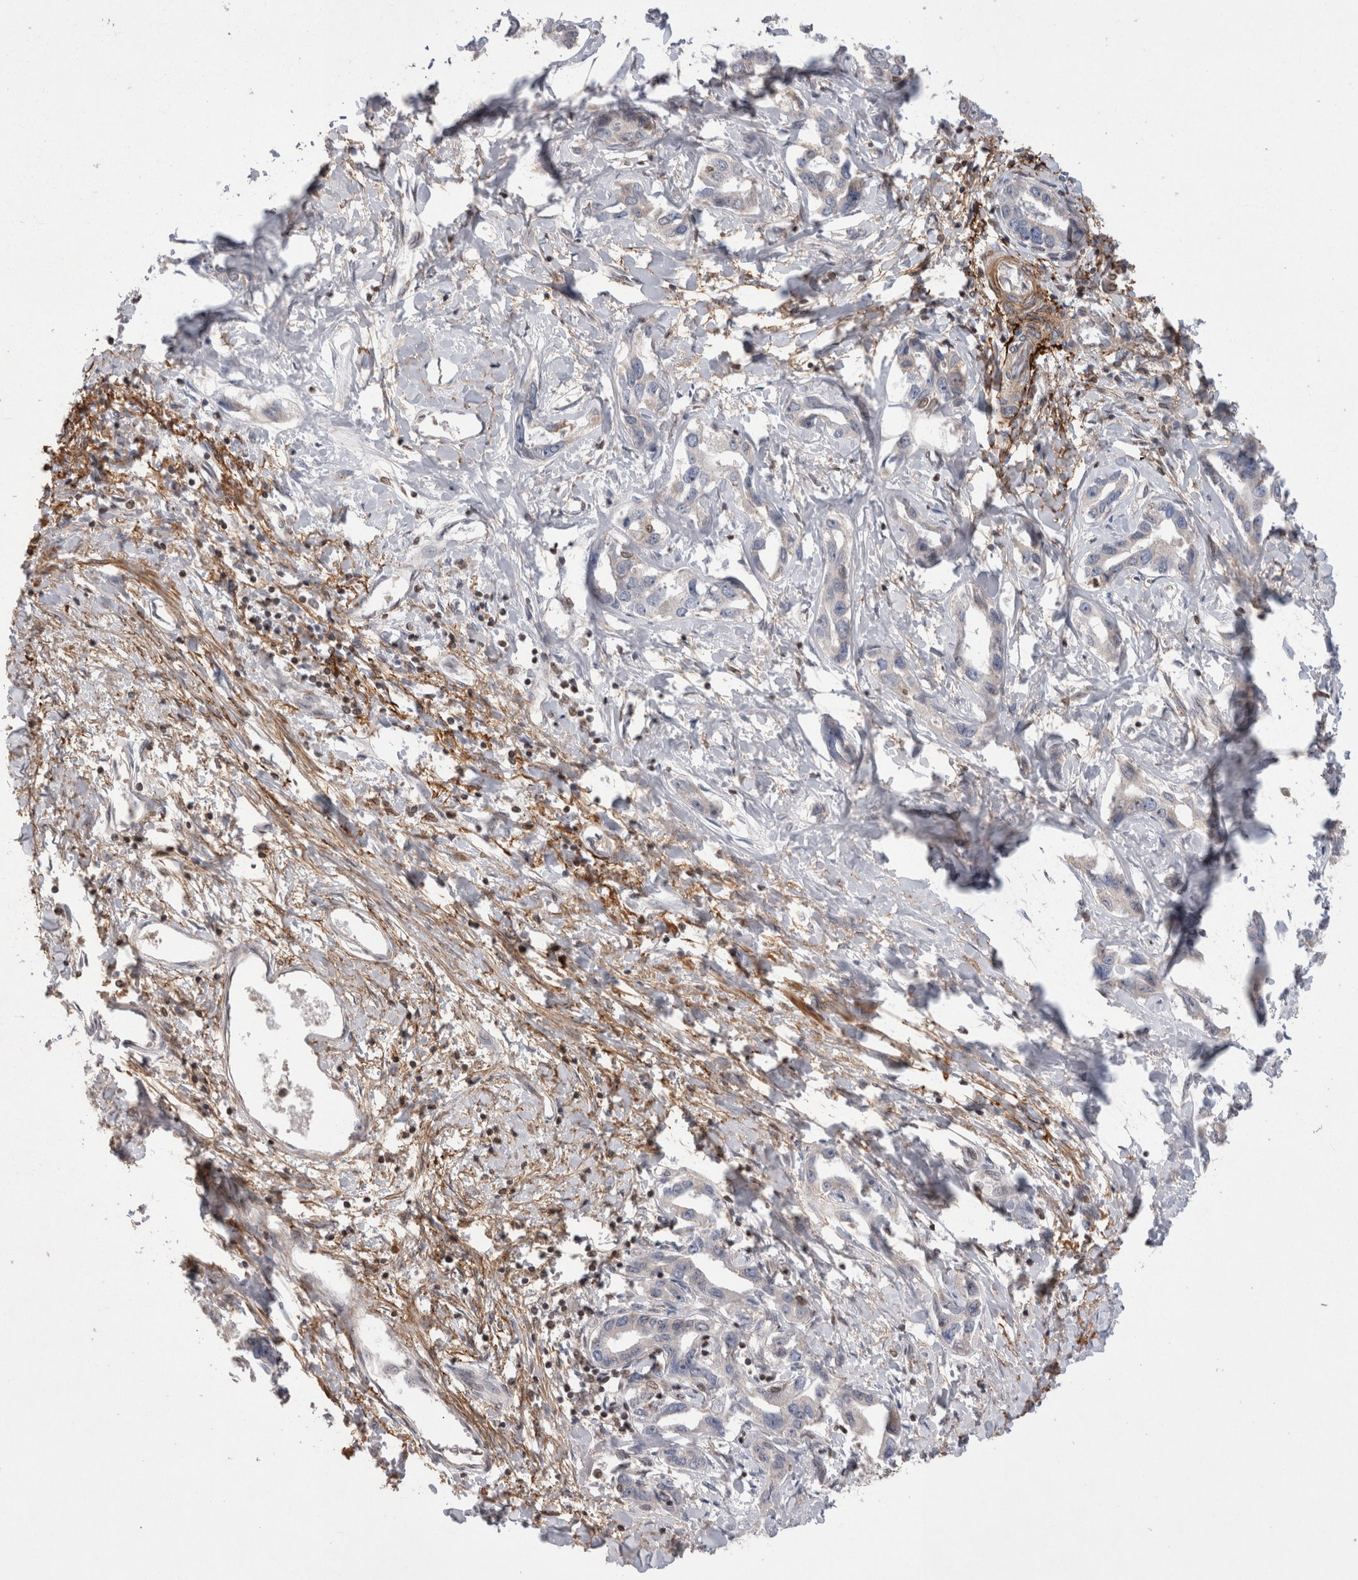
{"staining": {"intensity": "weak", "quantity": "<25%", "location": "cytoplasmic/membranous"}, "tissue": "liver cancer", "cell_type": "Tumor cells", "image_type": "cancer", "snomed": [{"axis": "morphology", "description": "Cholangiocarcinoma"}, {"axis": "topography", "description": "Liver"}], "caption": "Immunohistochemistry of liver cholangiocarcinoma shows no positivity in tumor cells.", "gene": "DARS2", "patient": {"sex": "male", "age": 59}}